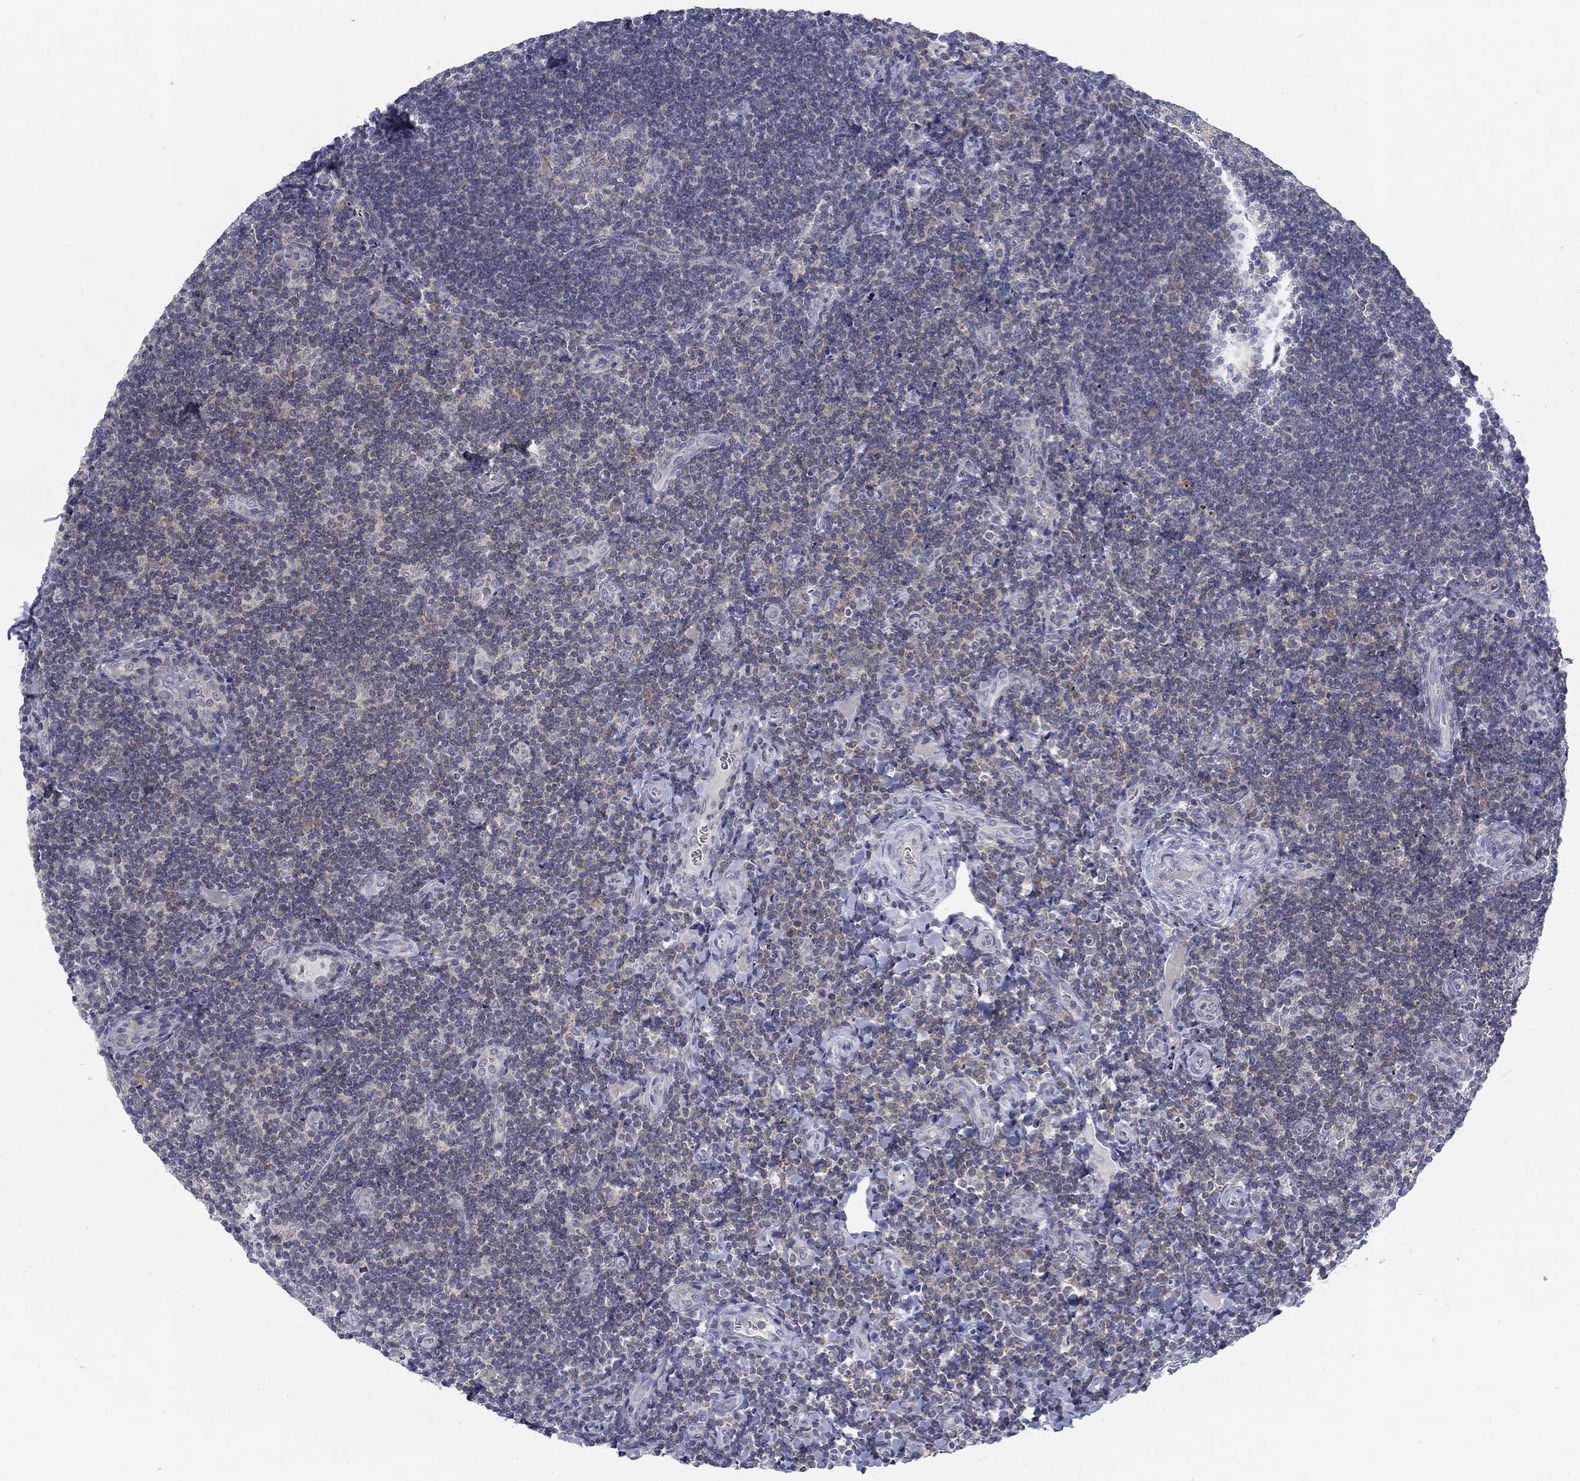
{"staining": {"intensity": "weak", "quantity": "<25%", "location": "cytoplasmic/membranous"}, "tissue": "tonsil", "cell_type": "Germinal center cells", "image_type": "normal", "snomed": [{"axis": "morphology", "description": "Normal tissue, NOS"}, {"axis": "morphology", "description": "Inflammation, NOS"}, {"axis": "topography", "description": "Tonsil"}], "caption": "Tonsil stained for a protein using immunohistochemistry demonstrates no staining germinal center cells.", "gene": "ATP1A3", "patient": {"sex": "female", "age": 31}}